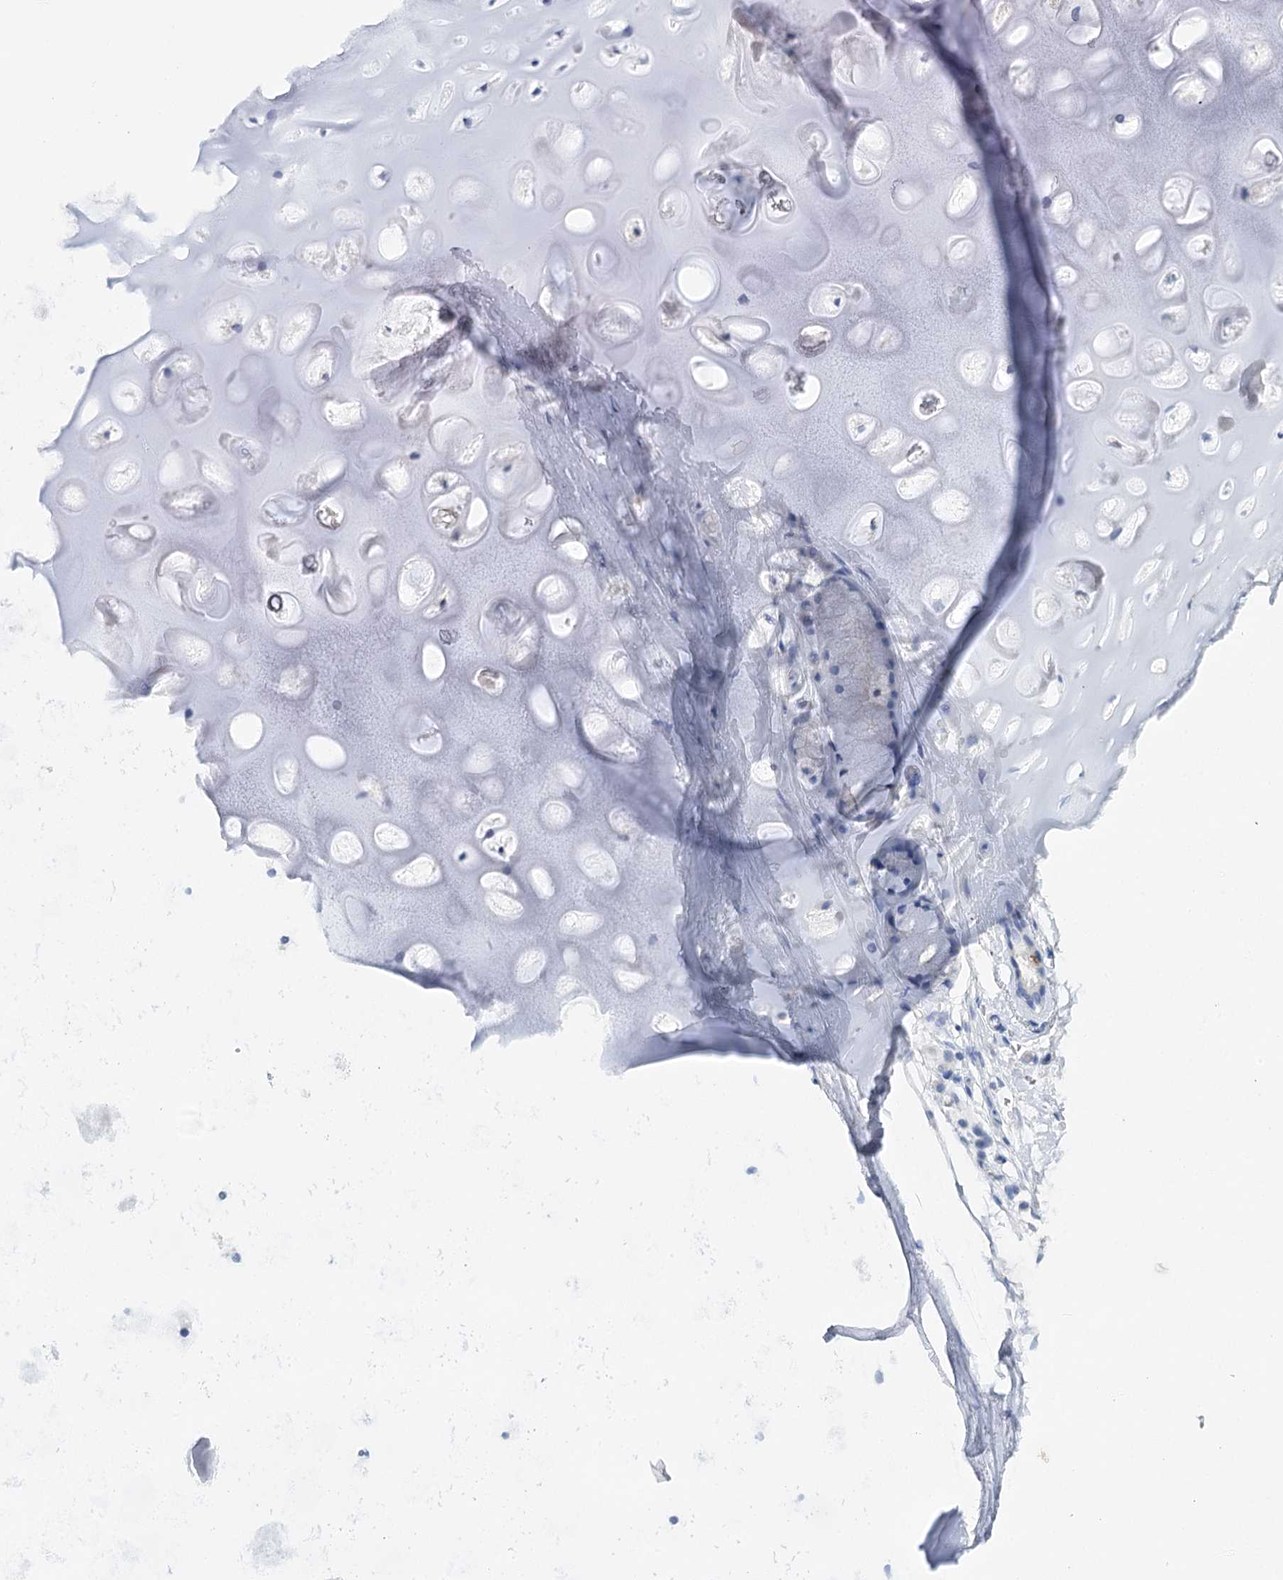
{"staining": {"intensity": "negative", "quantity": "none", "location": "none"}, "tissue": "adipose tissue", "cell_type": "Adipocytes", "image_type": "normal", "snomed": [{"axis": "morphology", "description": "Normal tissue, NOS"}, {"axis": "topography", "description": "Lymph node"}, {"axis": "topography", "description": "Bronchus"}], "caption": "Human adipose tissue stained for a protein using IHC displays no positivity in adipocytes.", "gene": "CEACAM8", "patient": {"sex": "male", "age": 63}}